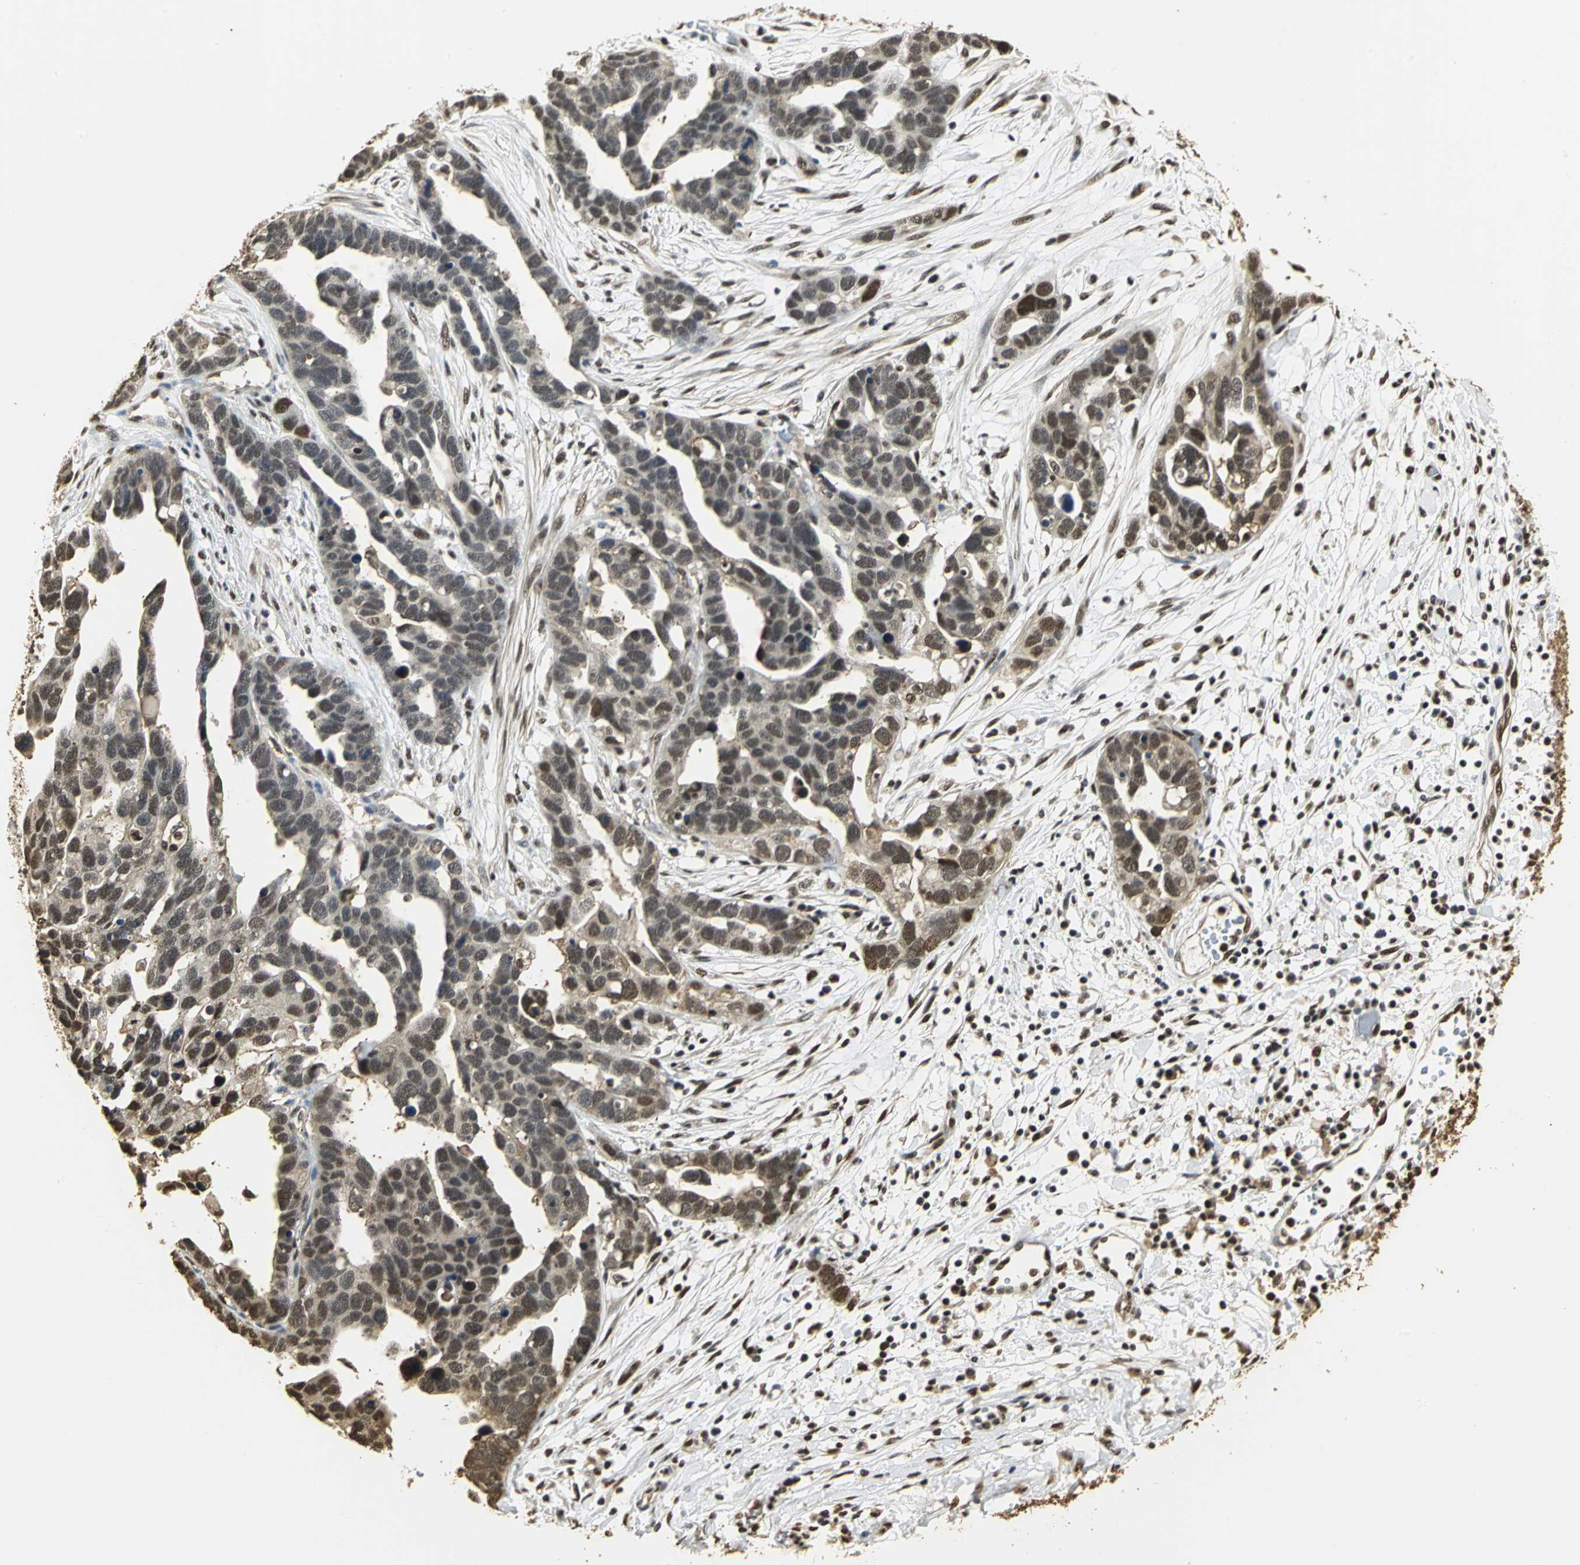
{"staining": {"intensity": "moderate", "quantity": "25%-75%", "location": "cytoplasmic/membranous,nuclear"}, "tissue": "ovarian cancer", "cell_type": "Tumor cells", "image_type": "cancer", "snomed": [{"axis": "morphology", "description": "Cystadenocarcinoma, serous, NOS"}, {"axis": "topography", "description": "Ovary"}], "caption": "Immunohistochemical staining of ovarian cancer demonstrates medium levels of moderate cytoplasmic/membranous and nuclear protein staining in about 25%-75% of tumor cells. (DAB (3,3'-diaminobenzidine) = brown stain, brightfield microscopy at high magnification).", "gene": "SET", "patient": {"sex": "female", "age": 54}}